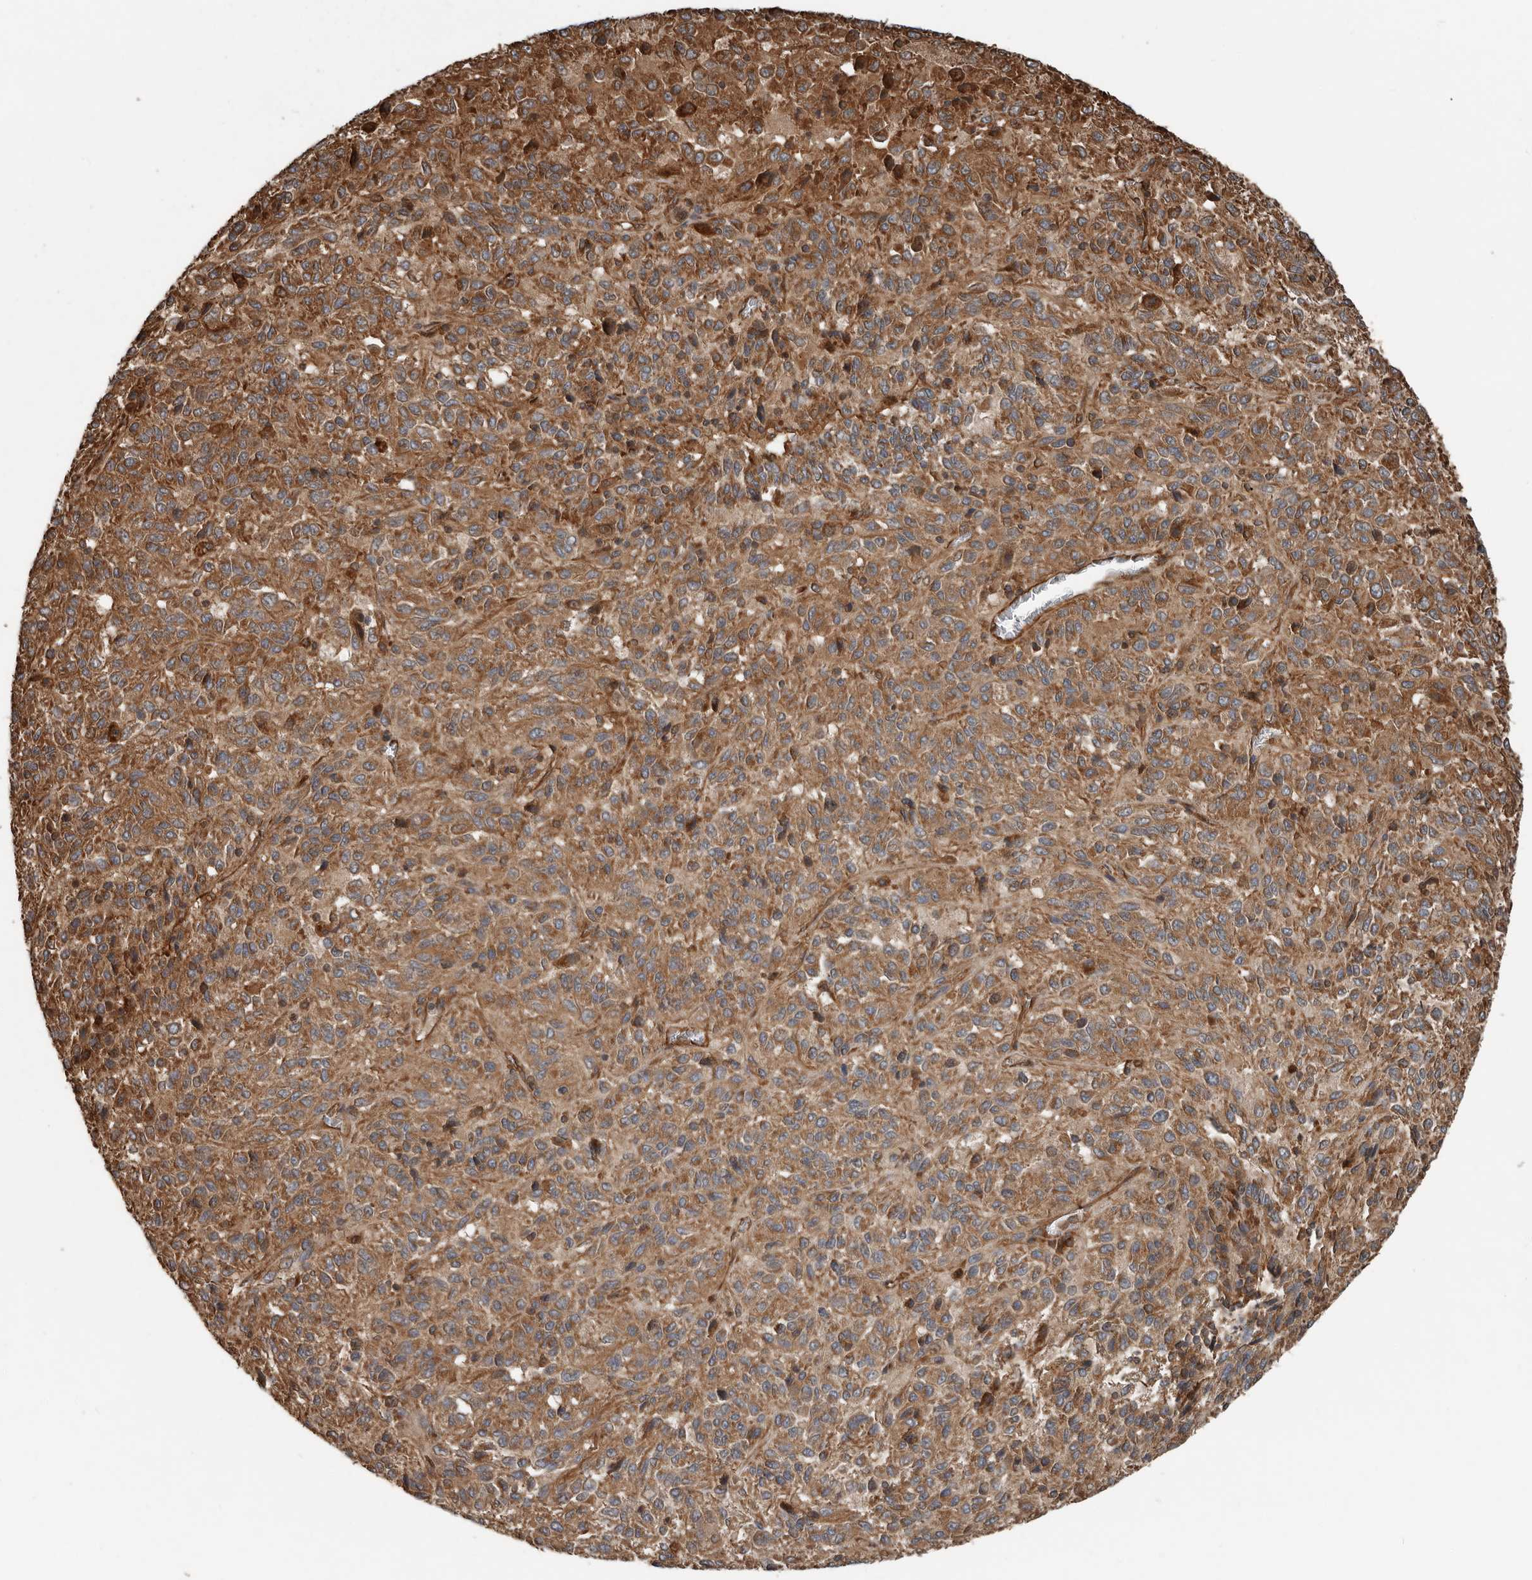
{"staining": {"intensity": "moderate", "quantity": ">75%", "location": "cytoplasmic/membranous"}, "tissue": "melanoma", "cell_type": "Tumor cells", "image_type": "cancer", "snomed": [{"axis": "morphology", "description": "Malignant melanoma, Metastatic site"}, {"axis": "topography", "description": "Lung"}], "caption": "This micrograph exhibits immunohistochemistry staining of human melanoma, with medium moderate cytoplasmic/membranous expression in about >75% of tumor cells.", "gene": "YOD1", "patient": {"sex": "male", "age": 64}}